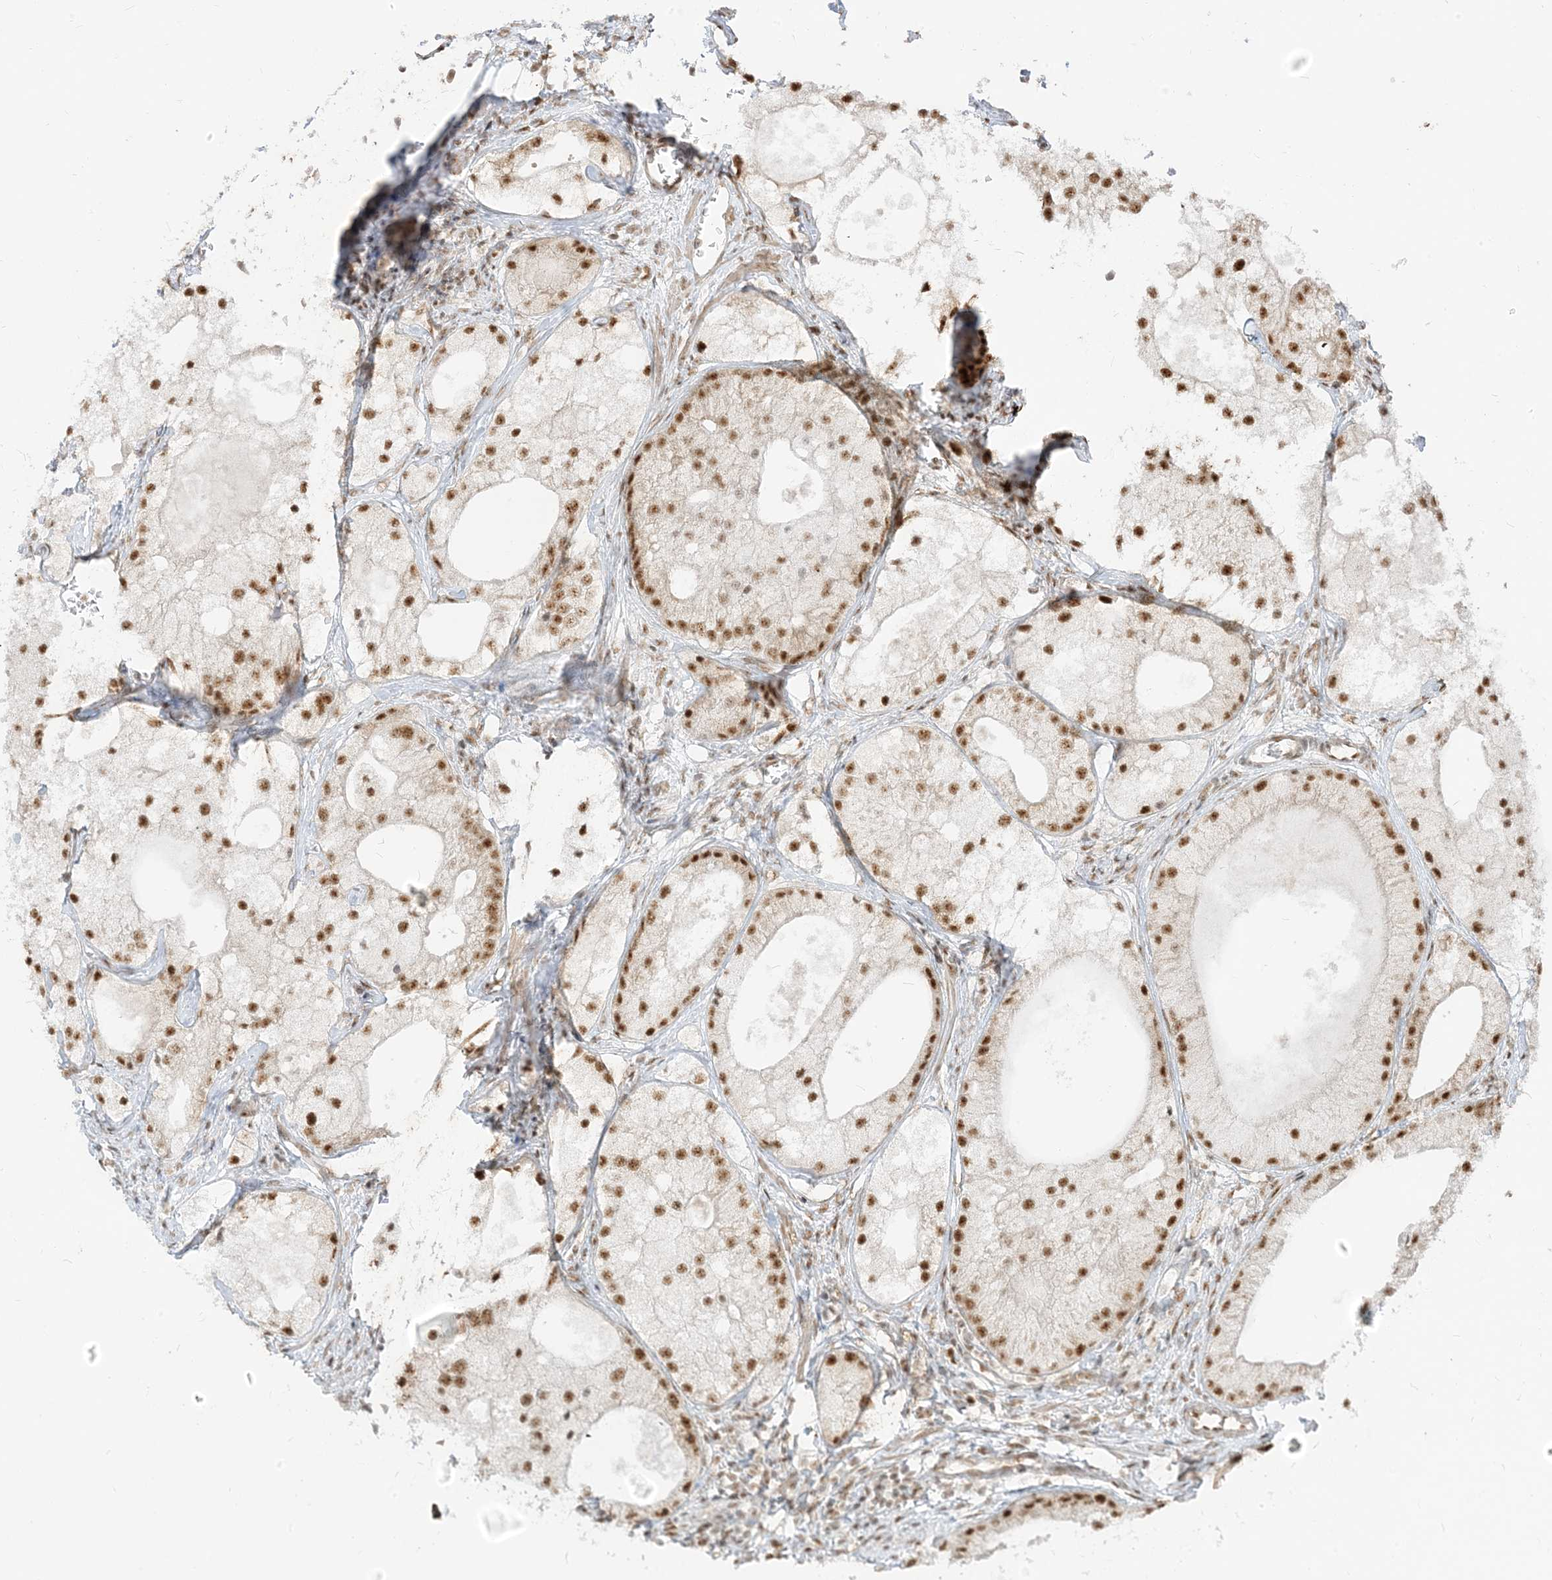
{"staining": {"intensity": "moderate", "quantity": ">75%", "location": "nuclear"}, "tissue": "prostate cancer", "cell_type": "Tumor cells", "image_type": "cancer", "snomed": [{"axis": "morphology", "description": "Adenocarcinoma, Low grade"}, {"axis": "topography", "description": "Prostate"}], "caption": "Brown immunohistochemical staining in human low-grade adenocarcinoma (prostate) shows moderate nuclear staining in approximately >75% of tumor cells. (brown staining indicates protein expression, while blue staining denotes nuclei).", "gene": "ARGLU1", "patient": {"sex": "male", "age": 69}}